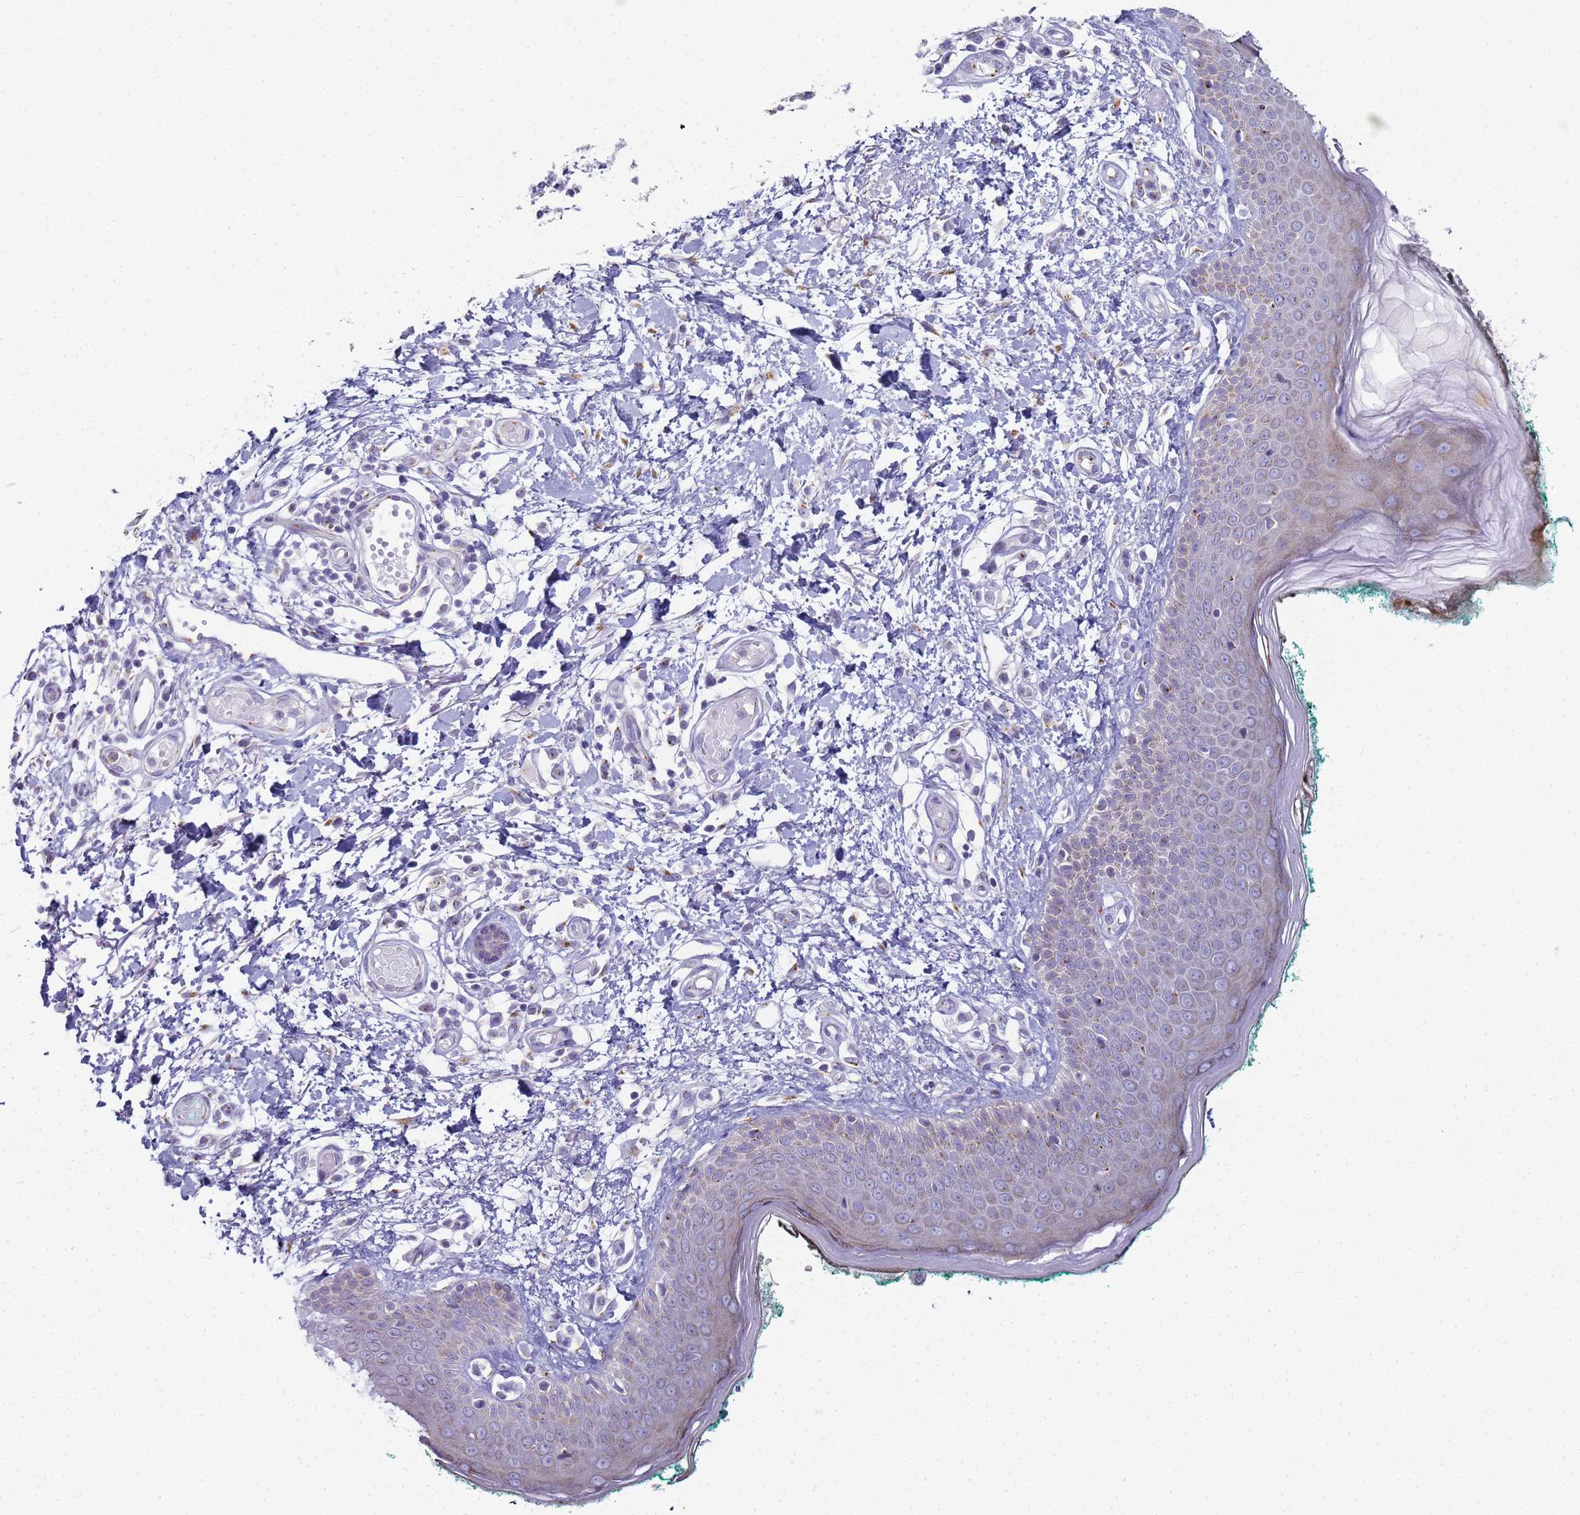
{"staining": {"intensity": "negative", "quantity": "none", "location": "none"}, "tissue": "skin", "cell_type": "Fibroblasts", "image_type": "normal", "snomed": [{"axis": "morphology", "description": "Normal tissue, NOS"}, {"axis": "morphology", "description": "Malignant melanoma, NOS"}, {"axis": "topography", "description": "Skin"}], "caption": "An image of human skin is negative for staining in fibroblasts. Brightfield microscopy of immunohistochemistry stained with DAB (3,3'-diaminobenzidine) (brown) and hematoxylin (blue), captured at high magnification.", "gene": "CR1", "patient": {"sex": "male", "age": 62}}